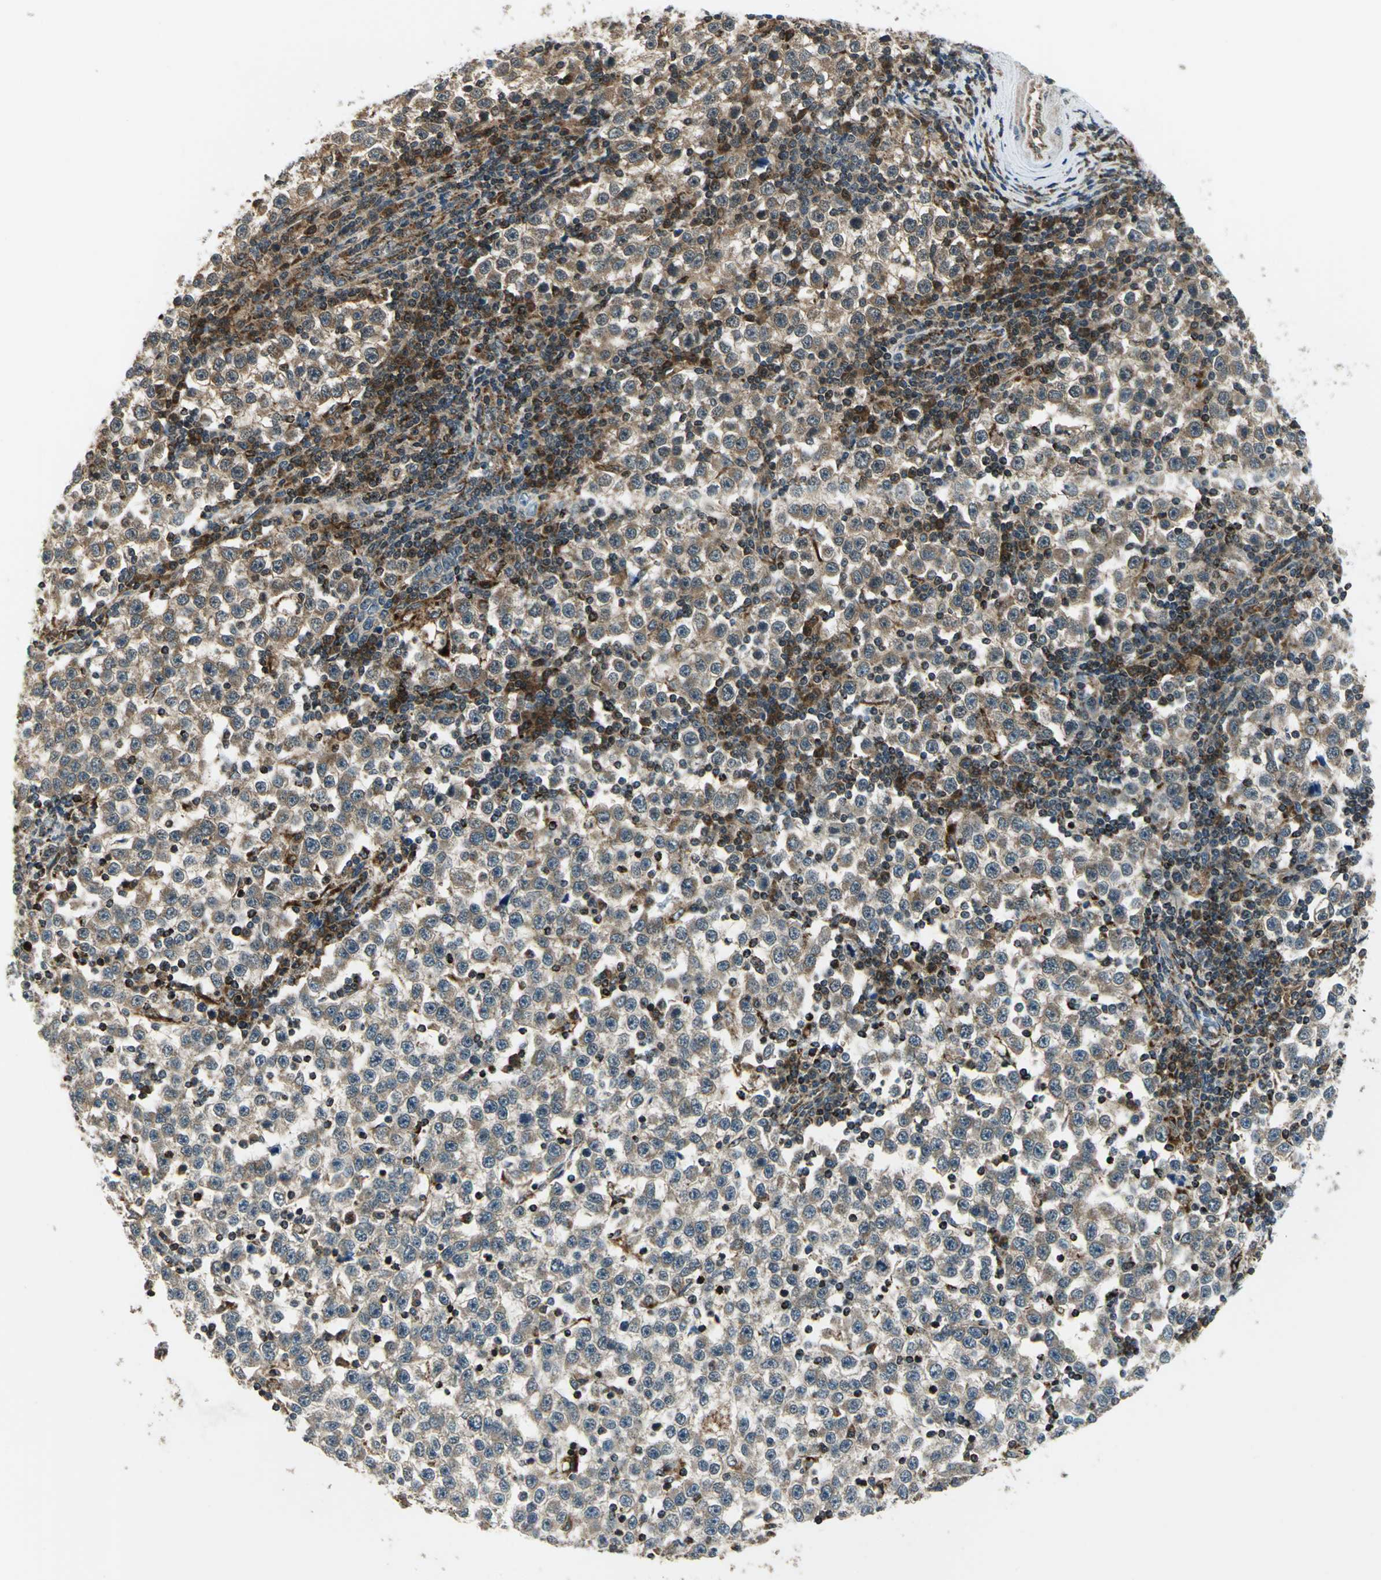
{"staining": {"intensity": "moderate", "quantity": ">75%", "location": "cytoplasmic/membranous"}, "tissue": "testis cancer", "cell_type": "Tumor cells", "image_type": "cancer", "snomed": [{"axis": "morphology", "description": "Seminoma, NOS"}, {"axis": "topography", "description": "Testis"}], "caption": "A histopathology image of seminoma (testis) stained for a protein demonstrates moderate cytoplasmic/membranous brown staining in tumor cells.", "gene": "NUDT2", "patient": {"sex": "male", "age": 65}}